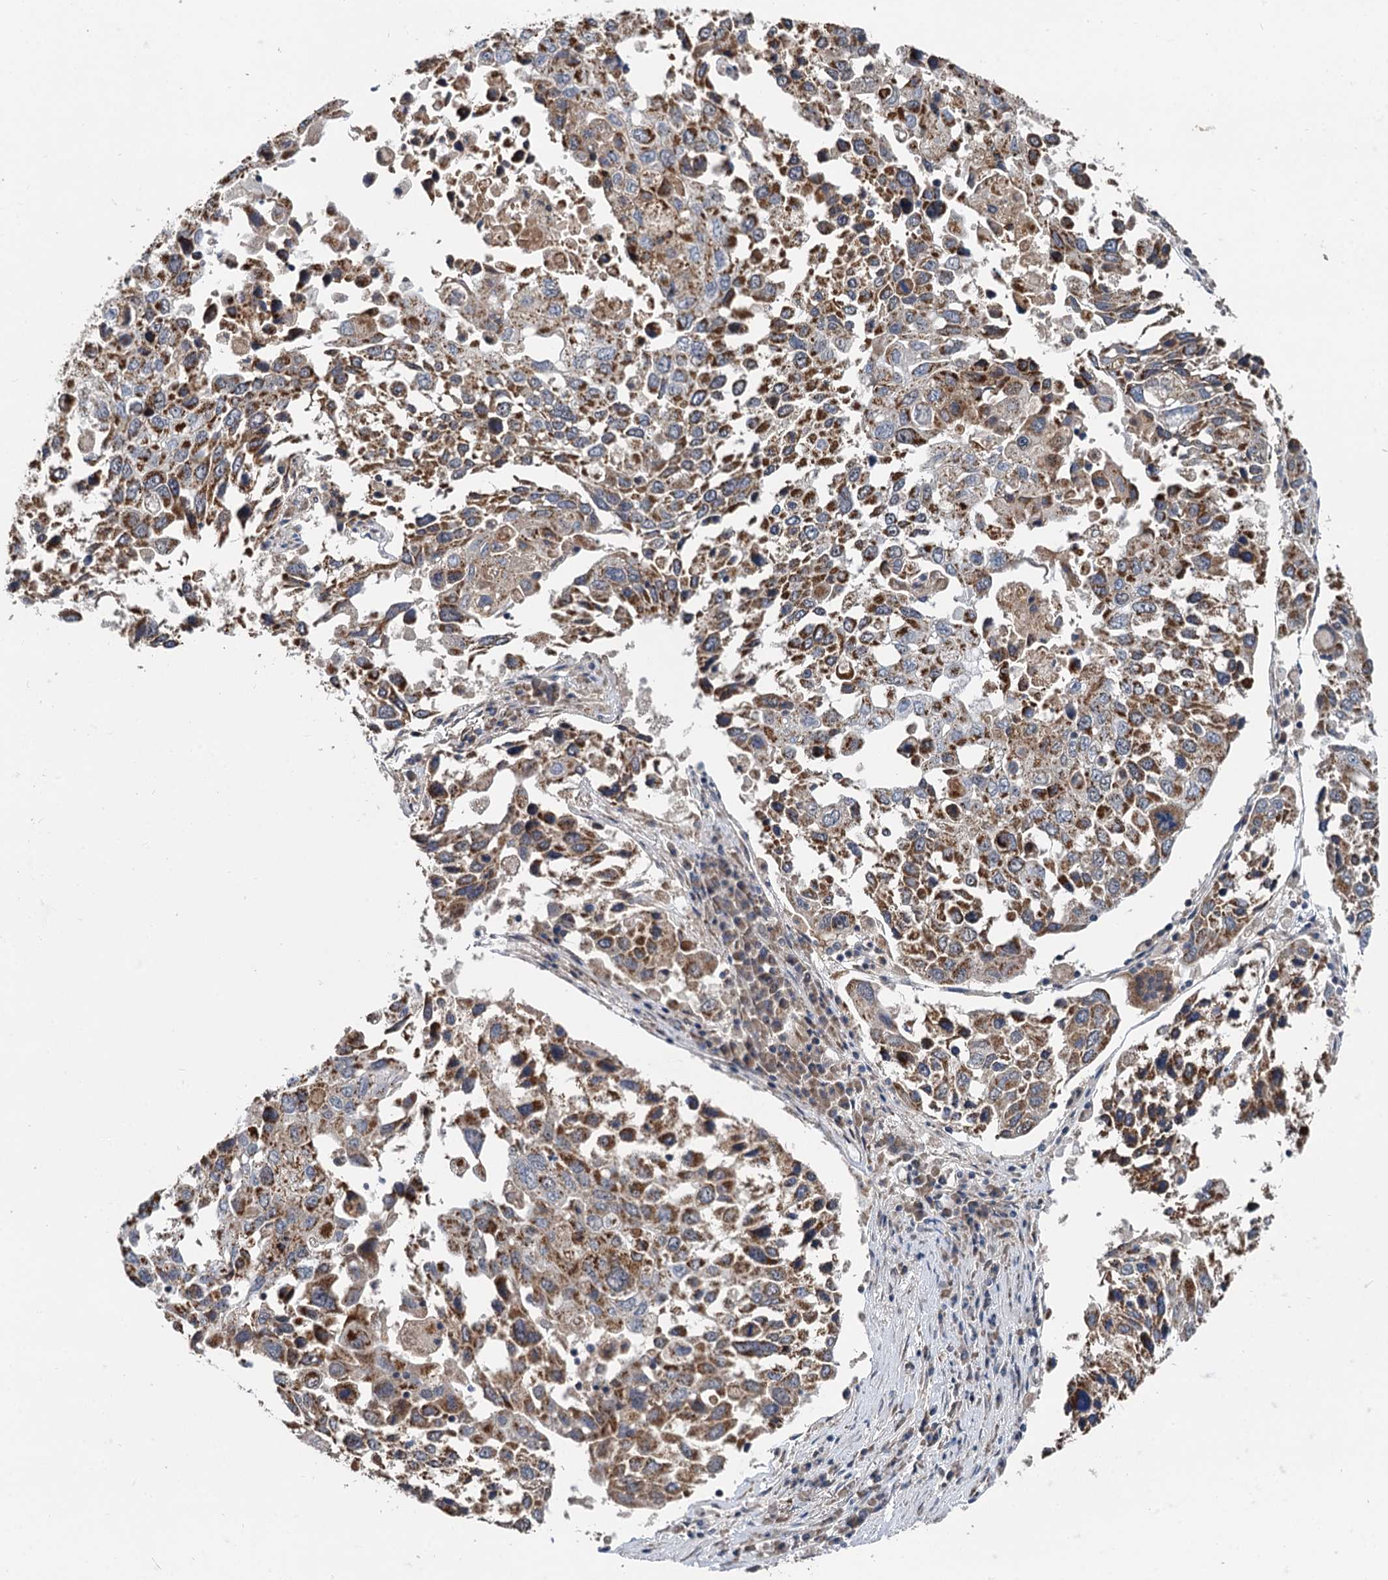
{"staining": {"intensity": "moderate", "quantity": ">75%", "location": "cytoplasmic/membranous"}, "tissue": "lung cancer", "cell_type": "Tumor cells", "image_type": "cancer", "snomed": [{"axis": "morphology", "description": "Squamous cell carcinoma, NOS"}, {"axis": "topography", "description": "Lung"}], "caption": "Protein positivity by immunohistochemistry (IHC) exhibits moderate cytoplasmic/membranous positivity in about >75% of tumor cells in squamous cell carcinoma (lung).", "gene": "SPRYD3", "patient": {"sex": "male", "age": 65}}